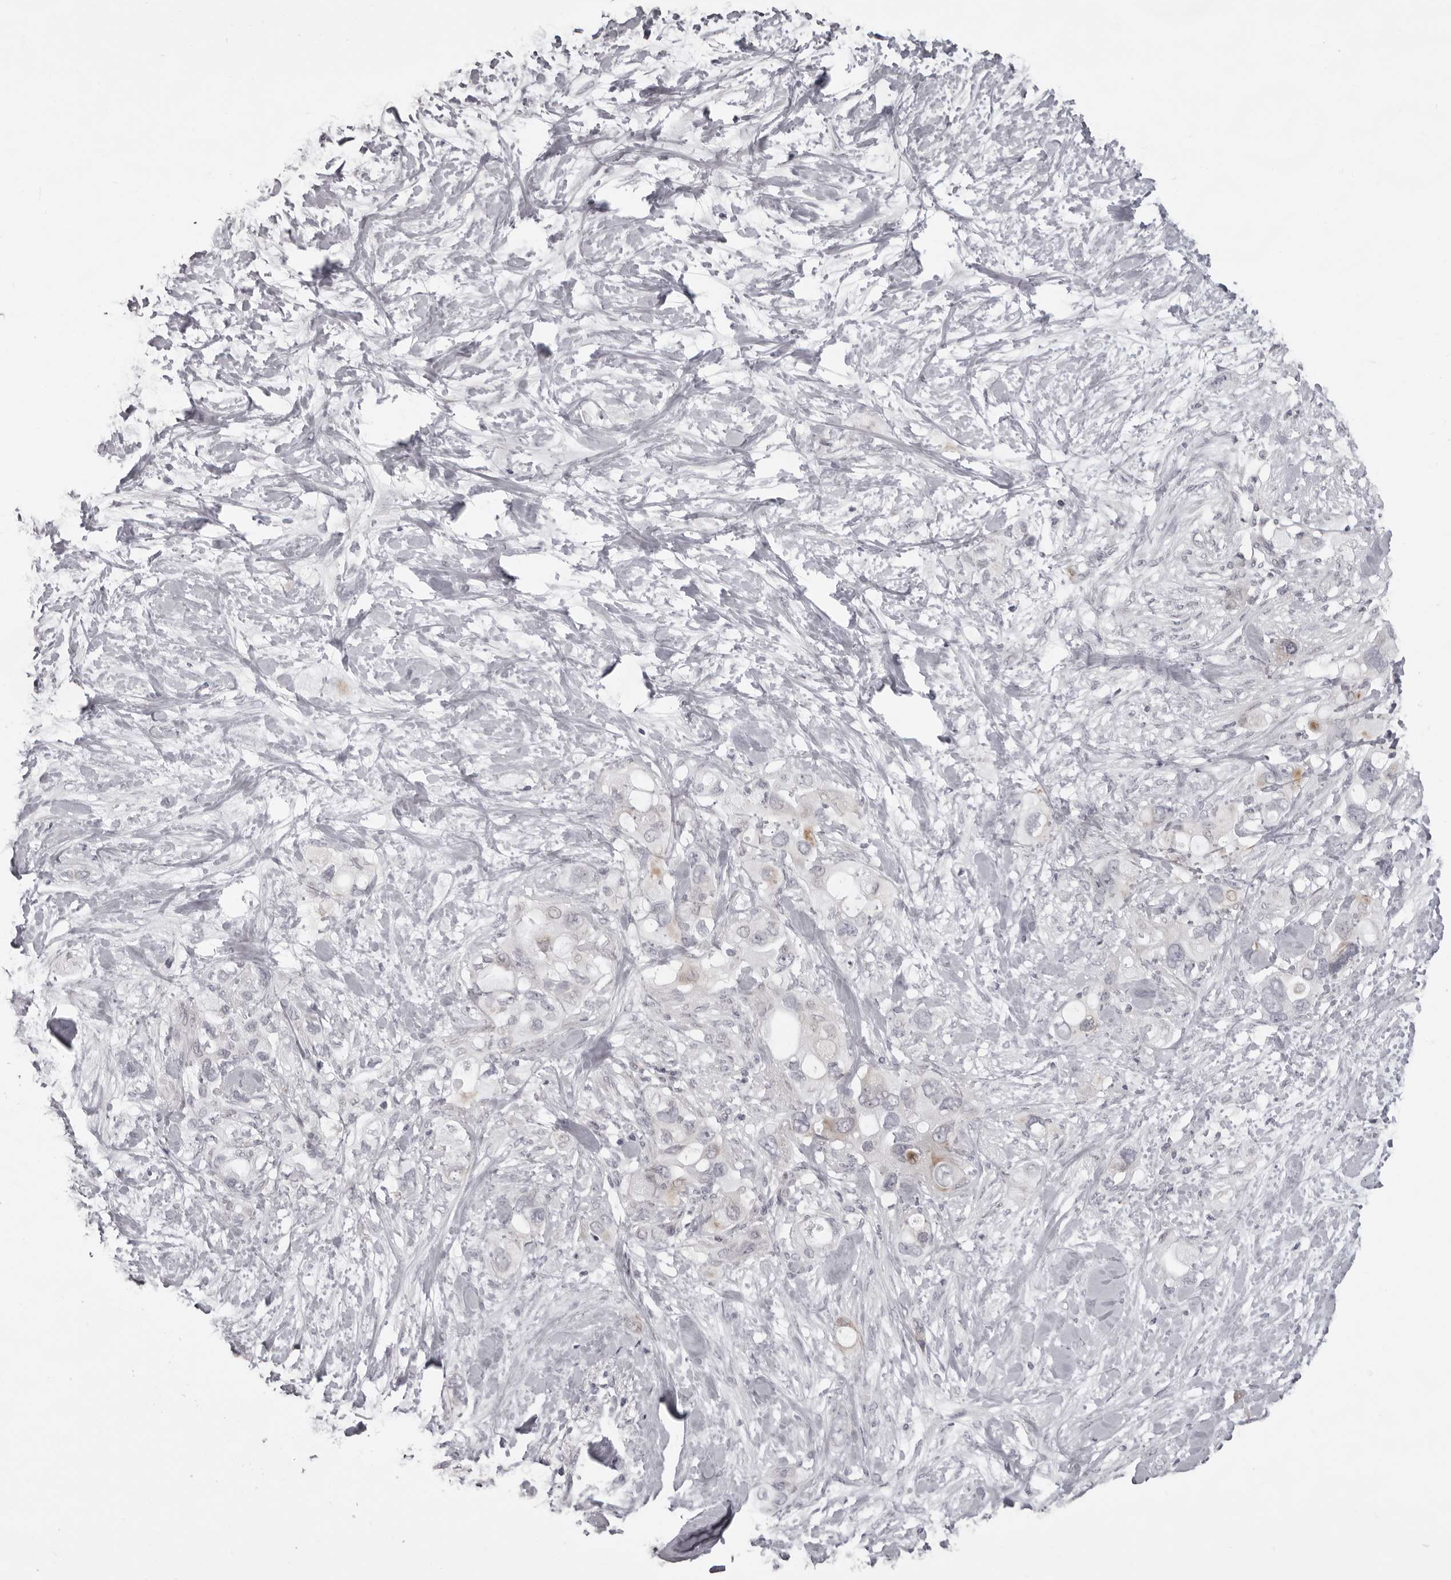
{"staining": {"intensity": "moderate", "quantity": "<25%", "location": "cytoplasmic/membranous"}, "tissue": "pancreatic cancer", "cell_type": "Tumor cells", "image_type": "cancer", "snomed": [{"axis": "morphology", "description": "Adenocarcinoma, NOS"}, {"axis": "topography", "description": "Pancreas"}], "caption": "Immunohistochemistry (IHC) histopathology image of human pancreatic cancer stained for a protein (brown), which shows low levels of moderate cytoplasmic/membranous positivity in approximately <25% of tumor cells.", "gene": "NUDT18", "patient": {"sex": "female", "age": 56}}